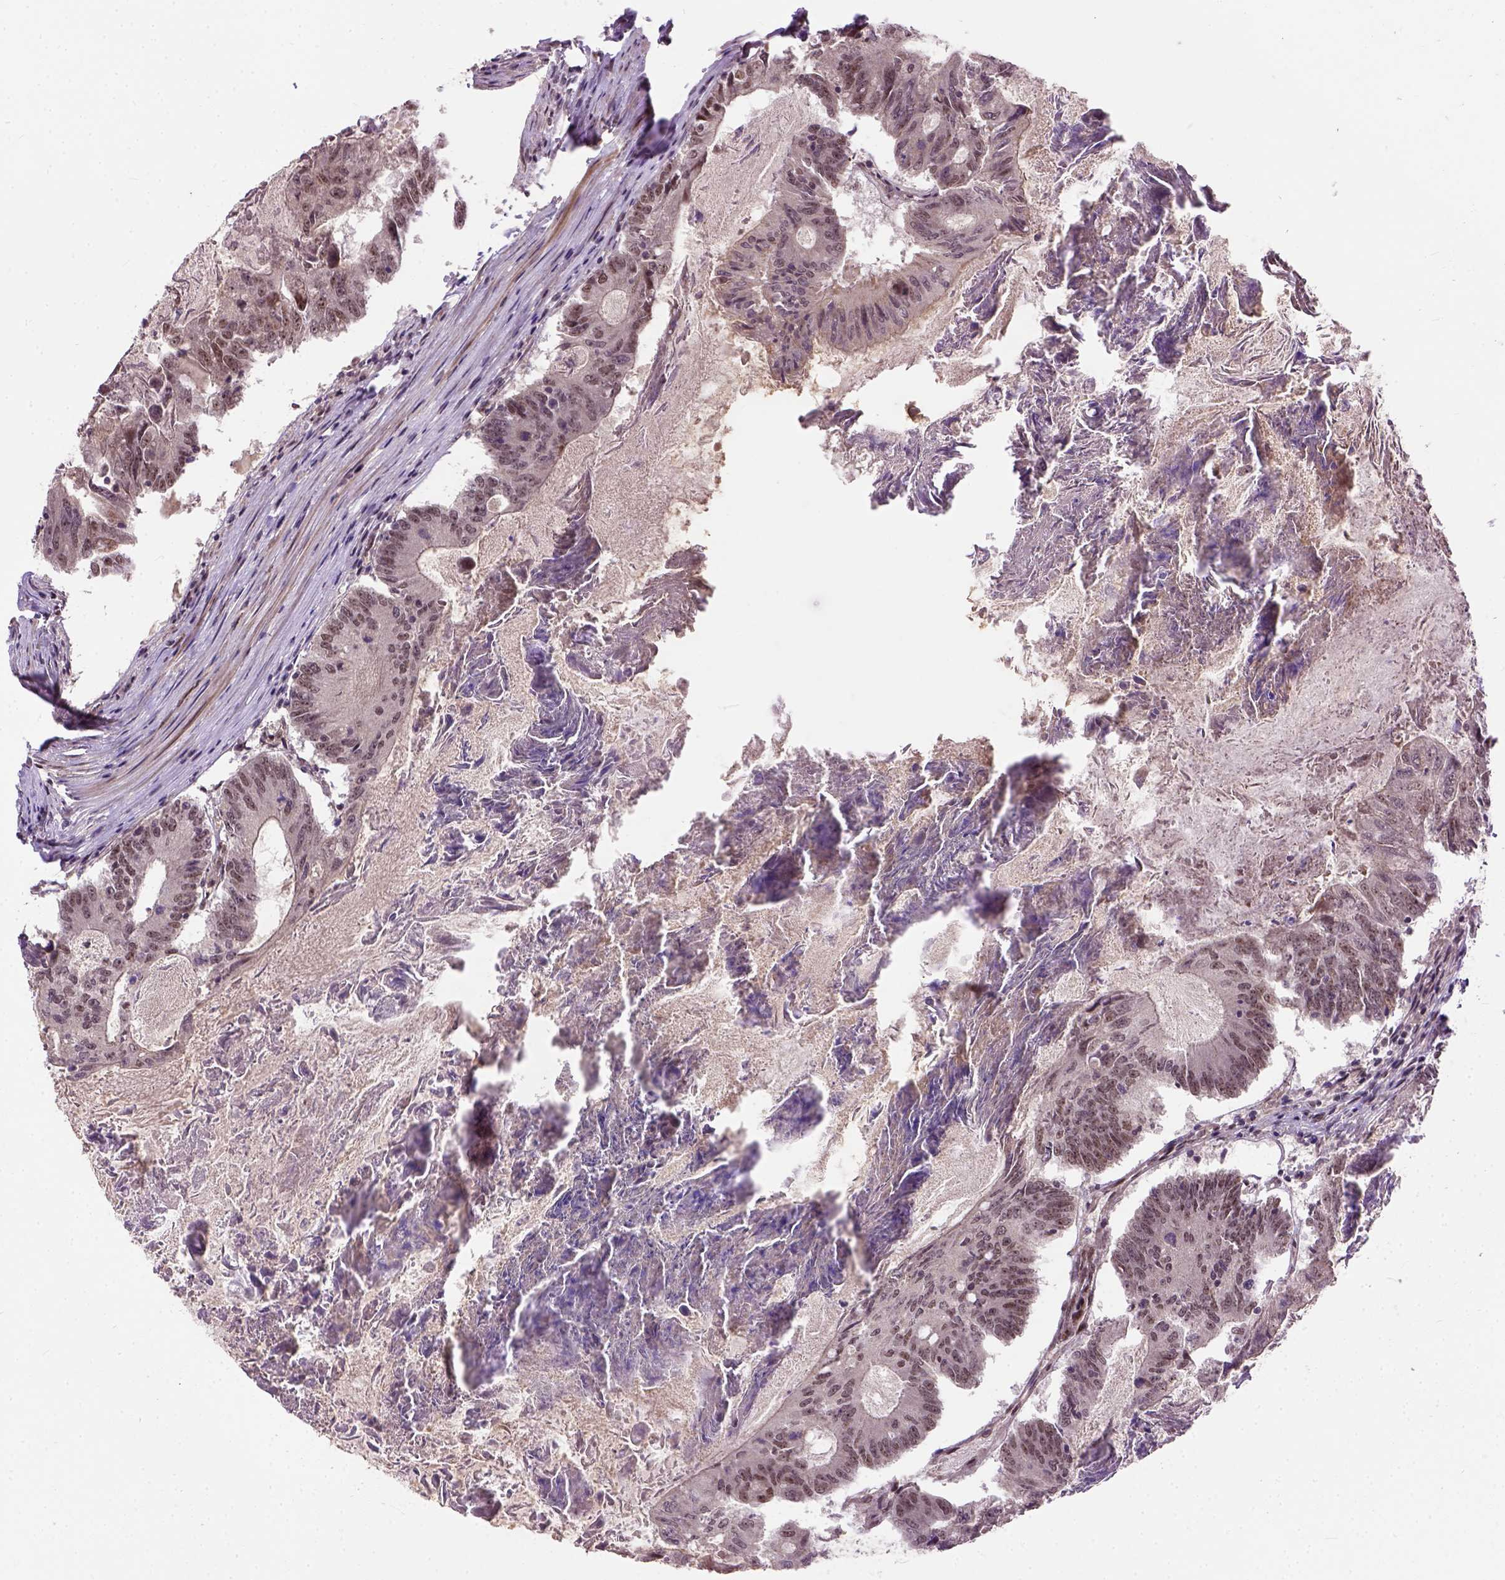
{"staining": {"intensity": "moderate", "quantity": ">75%", "location": "nuclear"}, "tissue": "colorectal cancer", "cell_type": "Tumor cells", "image_type": "cancer", "snomed": [{"axis": "morphology", "description": "Adenocarcinoma, NOS"}, {"axis": "topography", "description": "Colon"}], "caption": "Adenocarcinoma (colorectal) stained for a protein (brown) exhibits moderate nuclear positive expression in approximately >75% of tumor cells.", "gene": "ZNF630", "patient": {"sex": "female", "age": 70}}